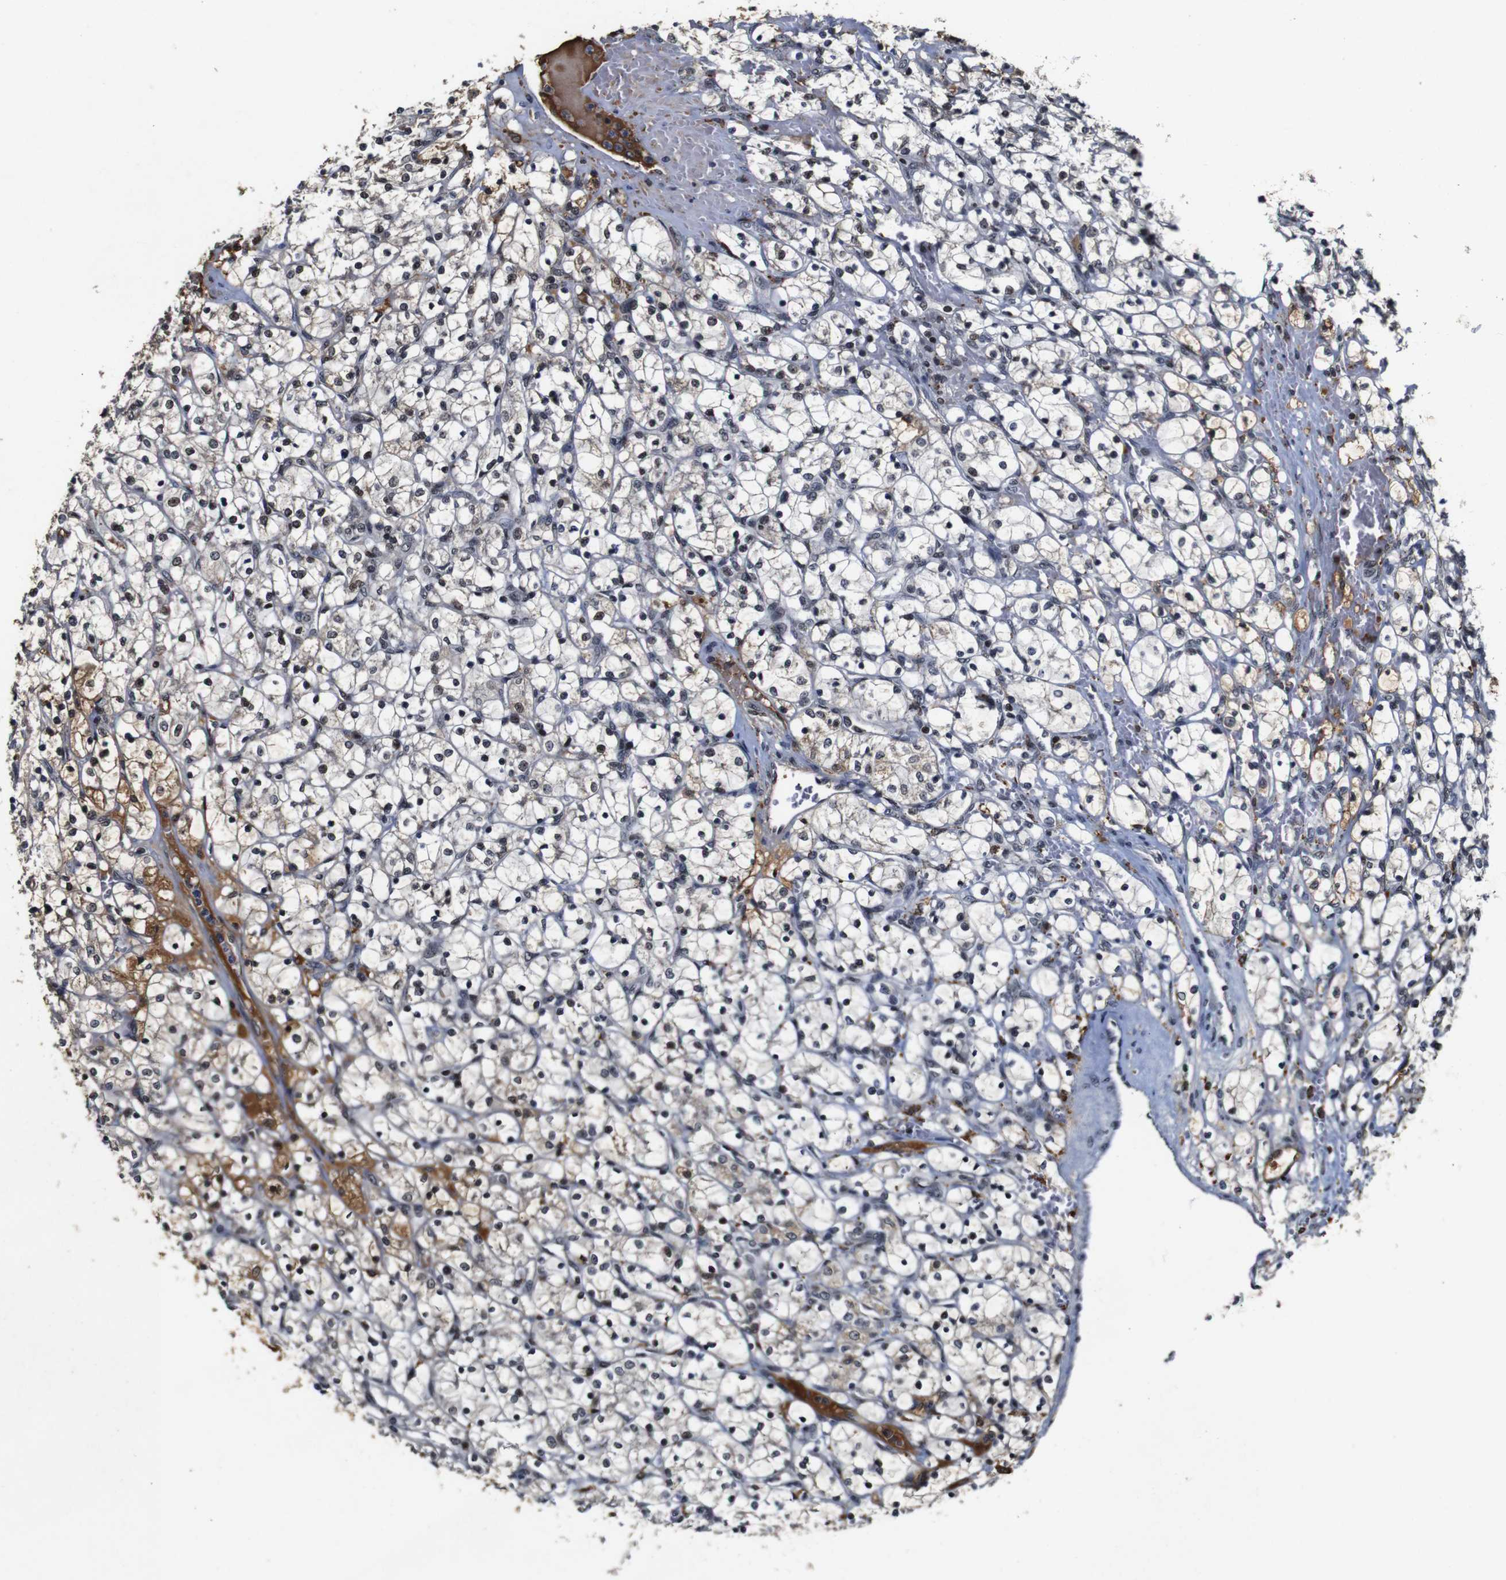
{"staining": {"intensity": "negative", "quantity": "none", "location": "none"}, "tissue": "renal cancer", "cell_type": "Tumor cells", "image_type": "cancer", "snomed": [{"axis": "morphology", "description": "Adenocarcinoma, NOS"}, {"axis": "topography", "description": "Kidney"}], "caption": "Tumor cells are negative for brown protein staining in renal adenocarcinoma. Brightfield microscopy of IHC stained with DAB (brown) and hematoxylin (blue), captured at high magnification.", "gene": "MYC", "patient": {"sex": "female", "age": 69}}